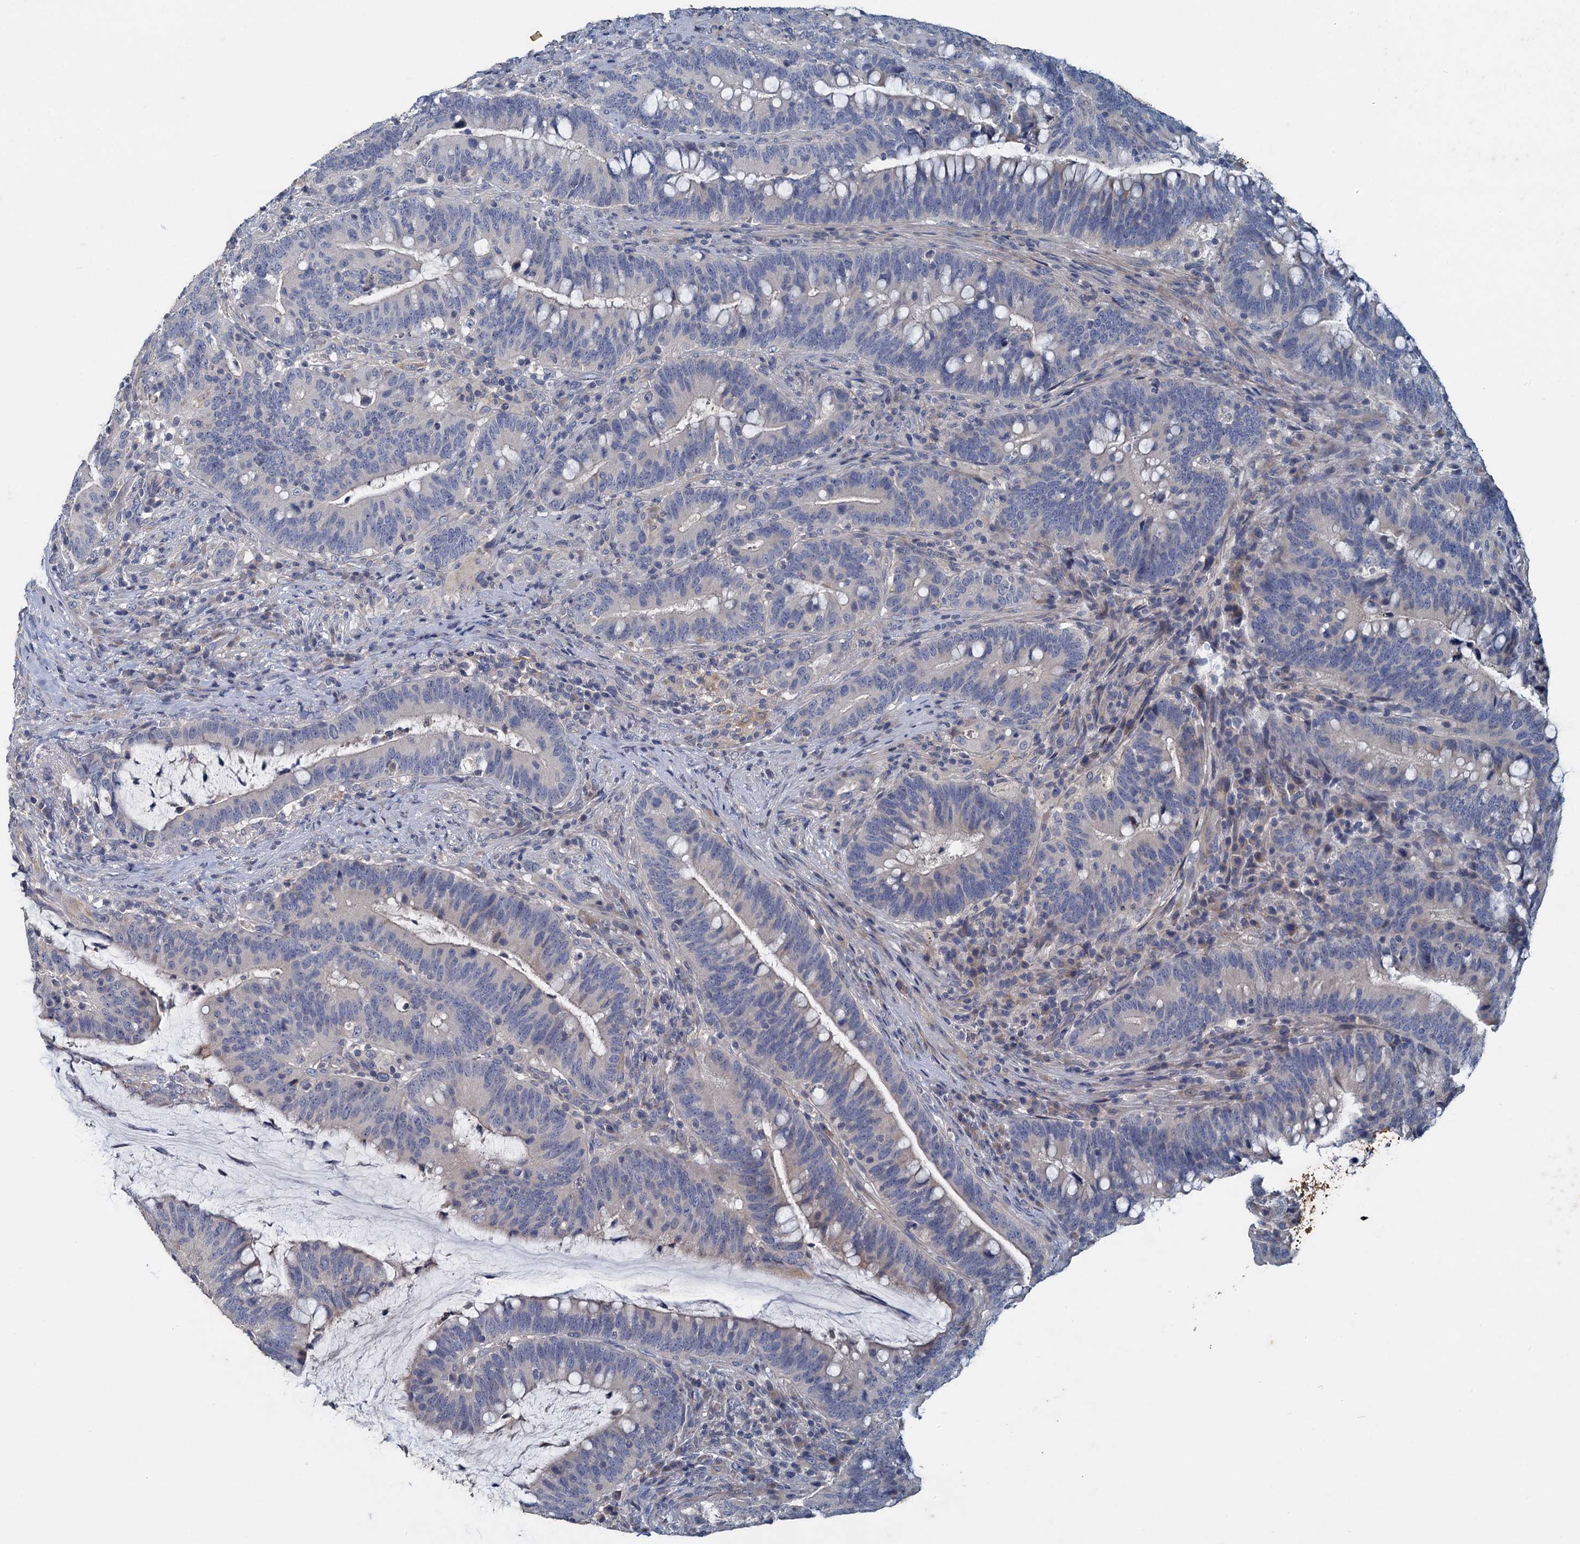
{"staining": {"intensity": "negative", "quantity": "none", "location": "none"}, "tissue": "colorectal cancer", "cell_type": "Tumor cells", "image_type": "cancer", "snomed": [{"axis": "morphology", "description": "Adenocarcinoma, NOS"}, {"axis": "topography", "description": "Colon"}], "caption": "The histopathology image exhibits no staining of tumor cells in colorectal cancer.", "gene": "SLC2A7", "patient": {"sex": "female", "age": 66}}